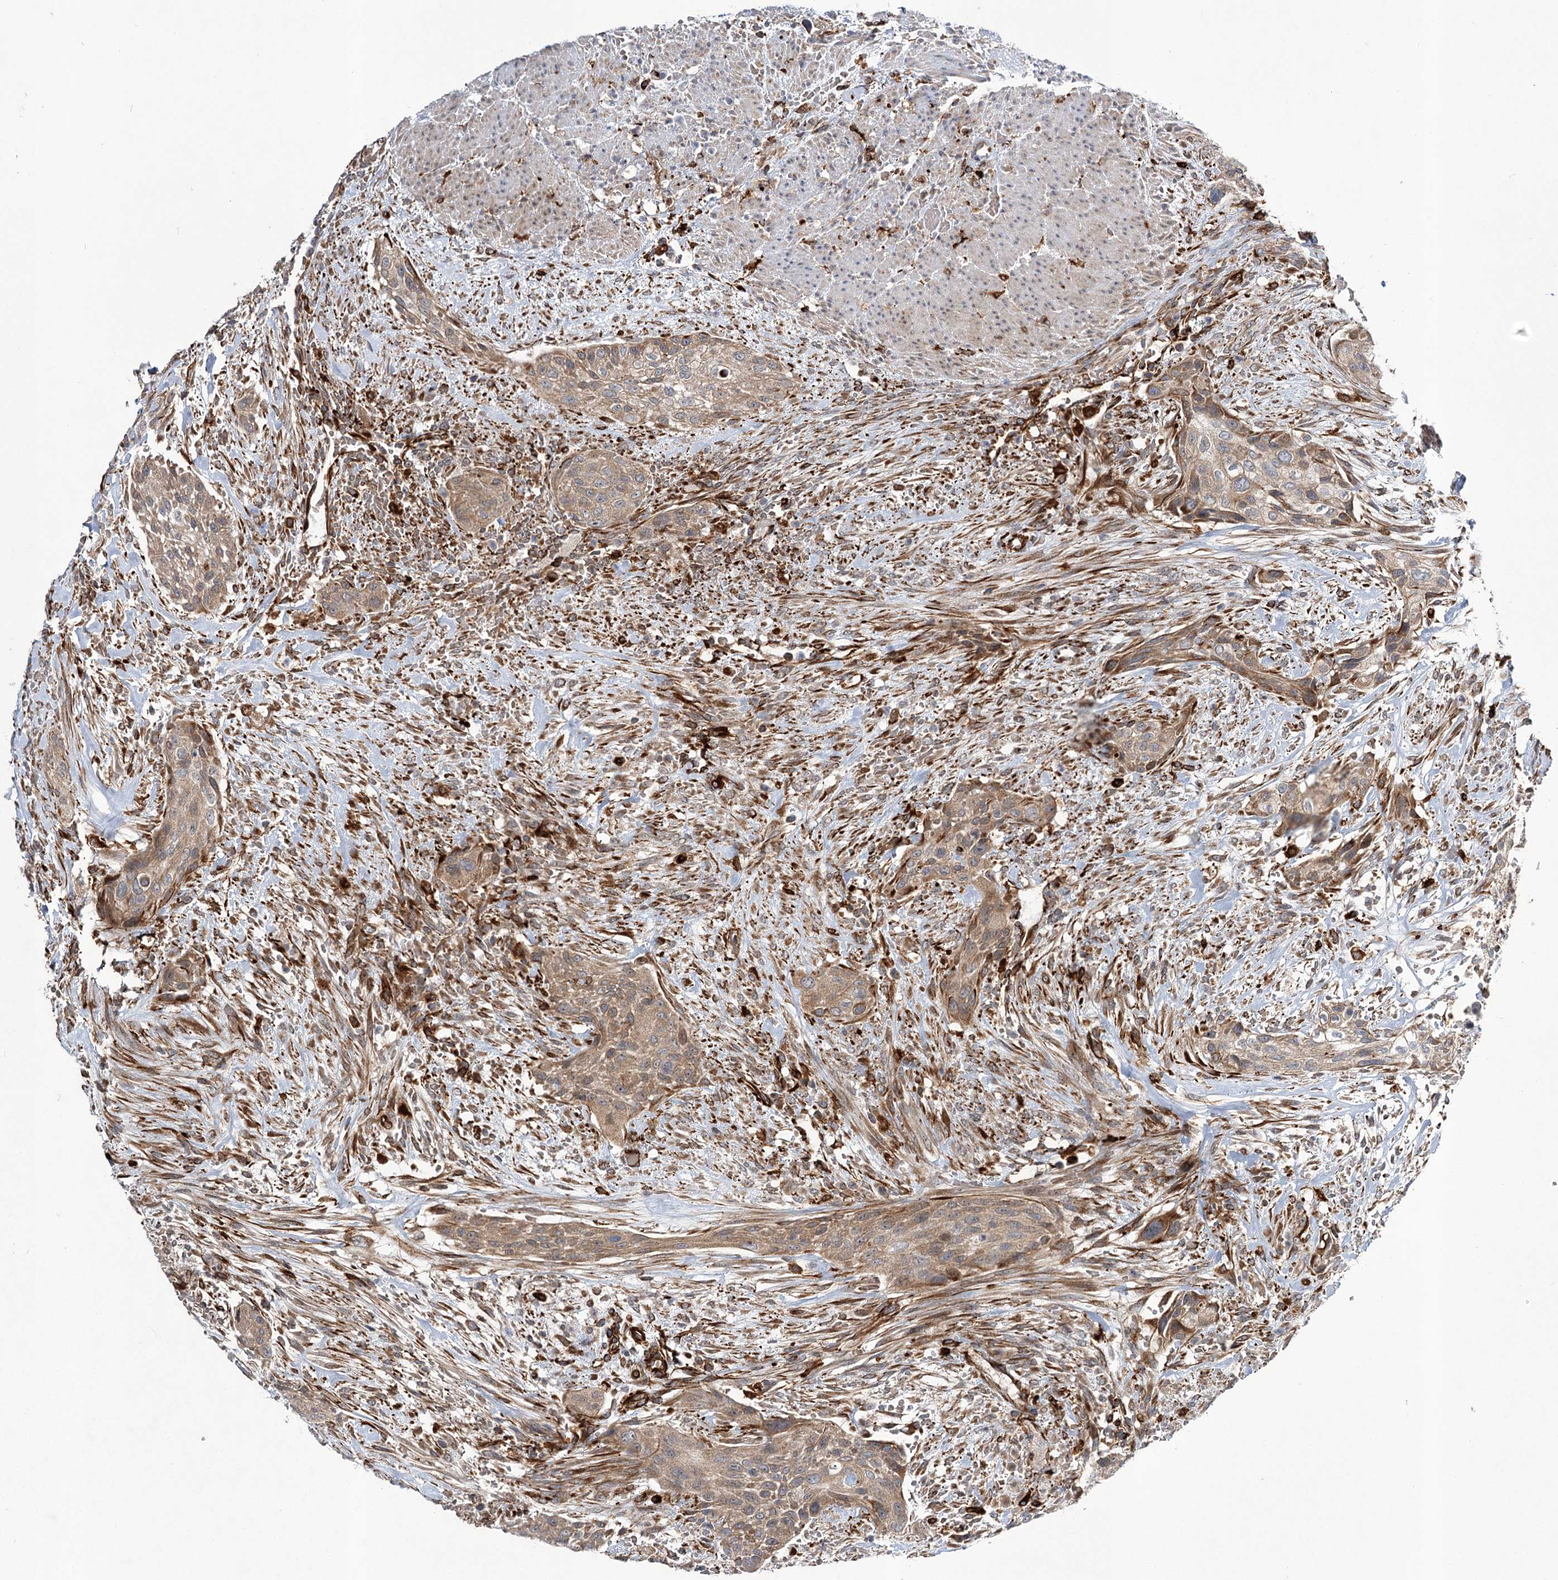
{"staining": {"intensity": "weak", "quantity": ">75%", "location": "cytoplasmic/membranous"}, "tissue": "urothelial cancer", "cell_type": "Tumor cells", "image_type": "cancer", "snomed": [{"axis": "morphology", "description": "Urothelial carcinoma, High grade"}, {"axis": "topography", "description": "Urinary bladder"}], "caption": "High-grade urothelial carcinoma stained with a brown dye reveals weak cytoplasmic/membranous positive positivity in approximately >75% of tumor cells.", "gene": "DPEP2", "patient": {"sex": "male", "age": 35}}